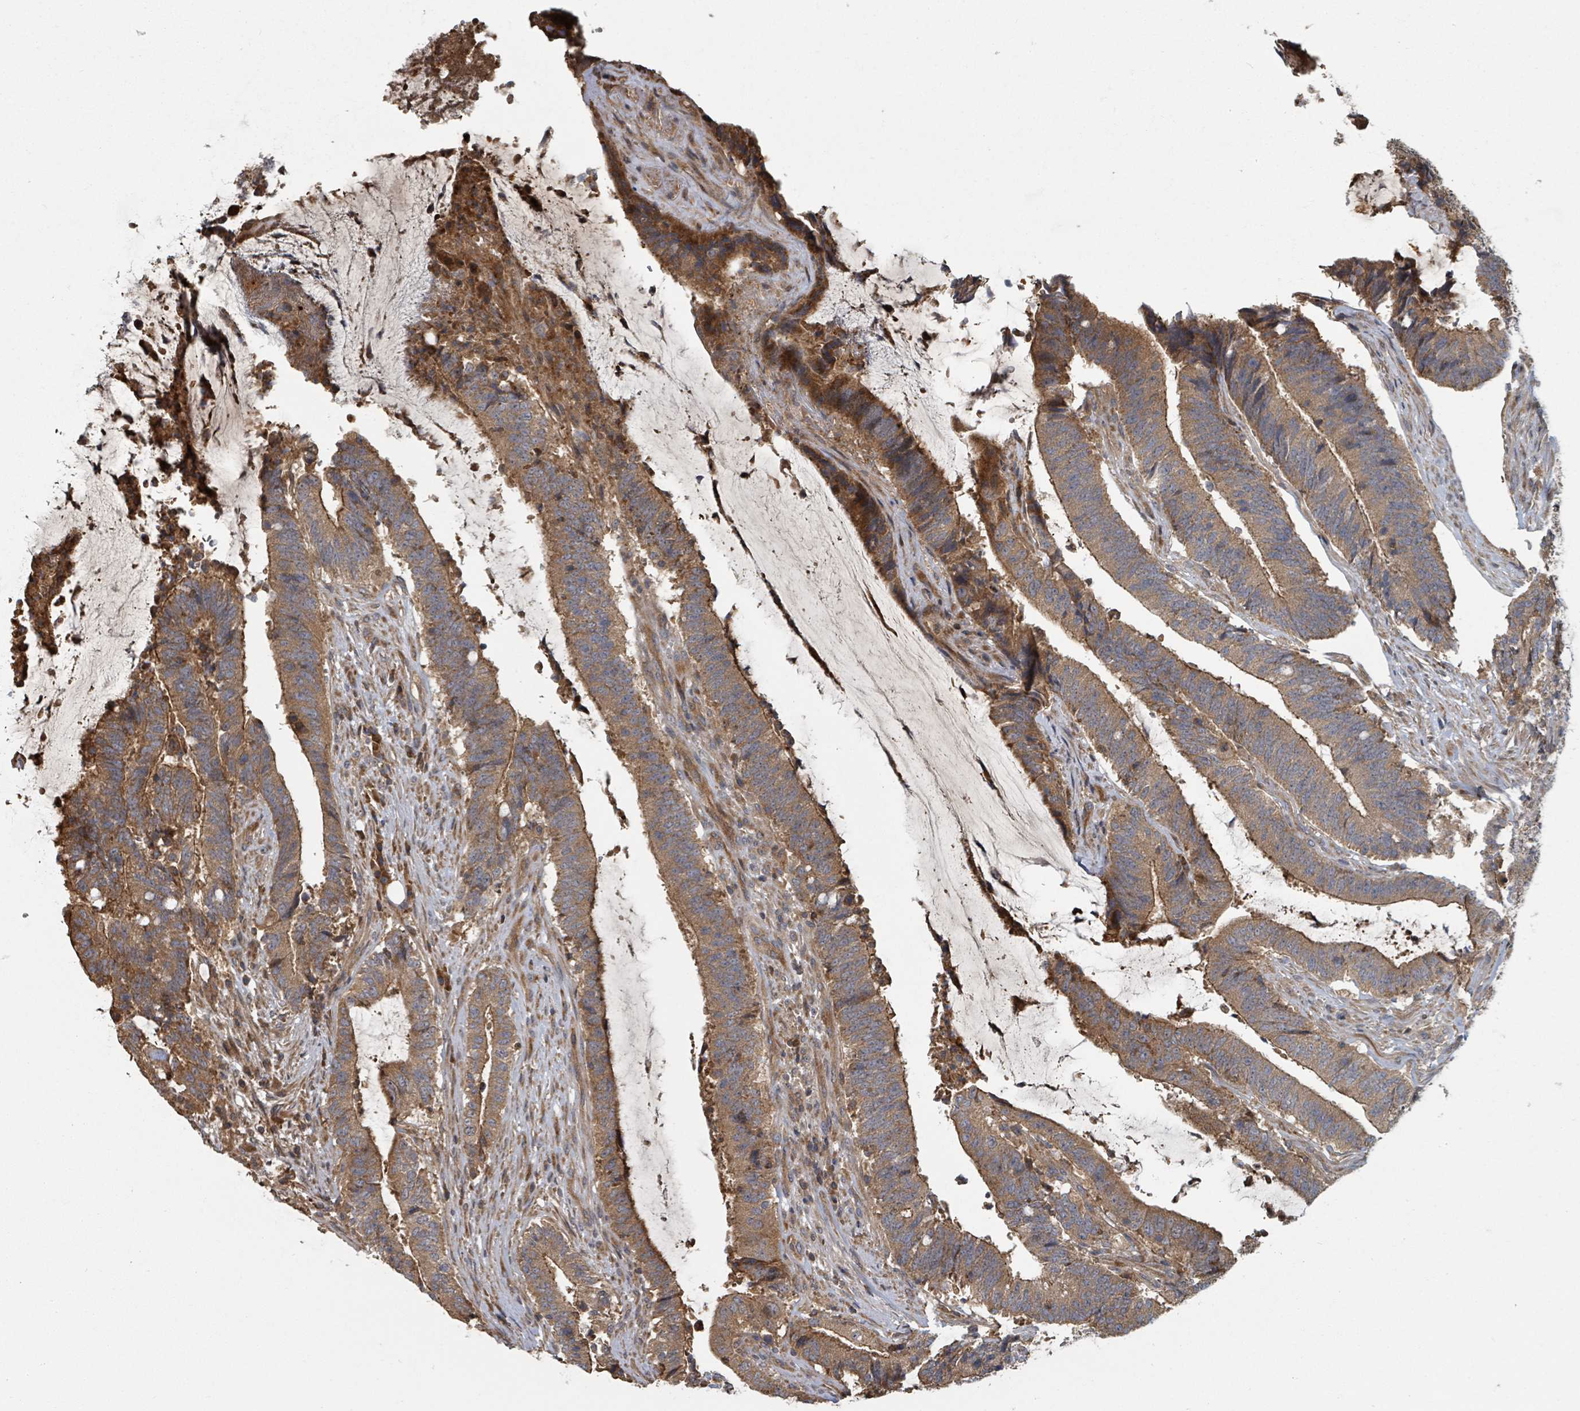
{"staining": {"intensity": "moderate", "quantity": ">75%", "location": "cytoplasmic/membranous"}, "tissue": "colorectal cancer", "cell_type": "Tumor cells", "image_type": "cancer", "snomed": [{"axis": "morphology", "description": "Adenocarcinoma, NOS"}, {"axis": "topography", "description": "Colon"}], "caption": "Human colorectal cancer (adenocarcinoma) stained with a protein marker exhibits moderate staining in tumor cells.", "gene": "DPM1", "patient": {"sex": "female", "age": 43}}